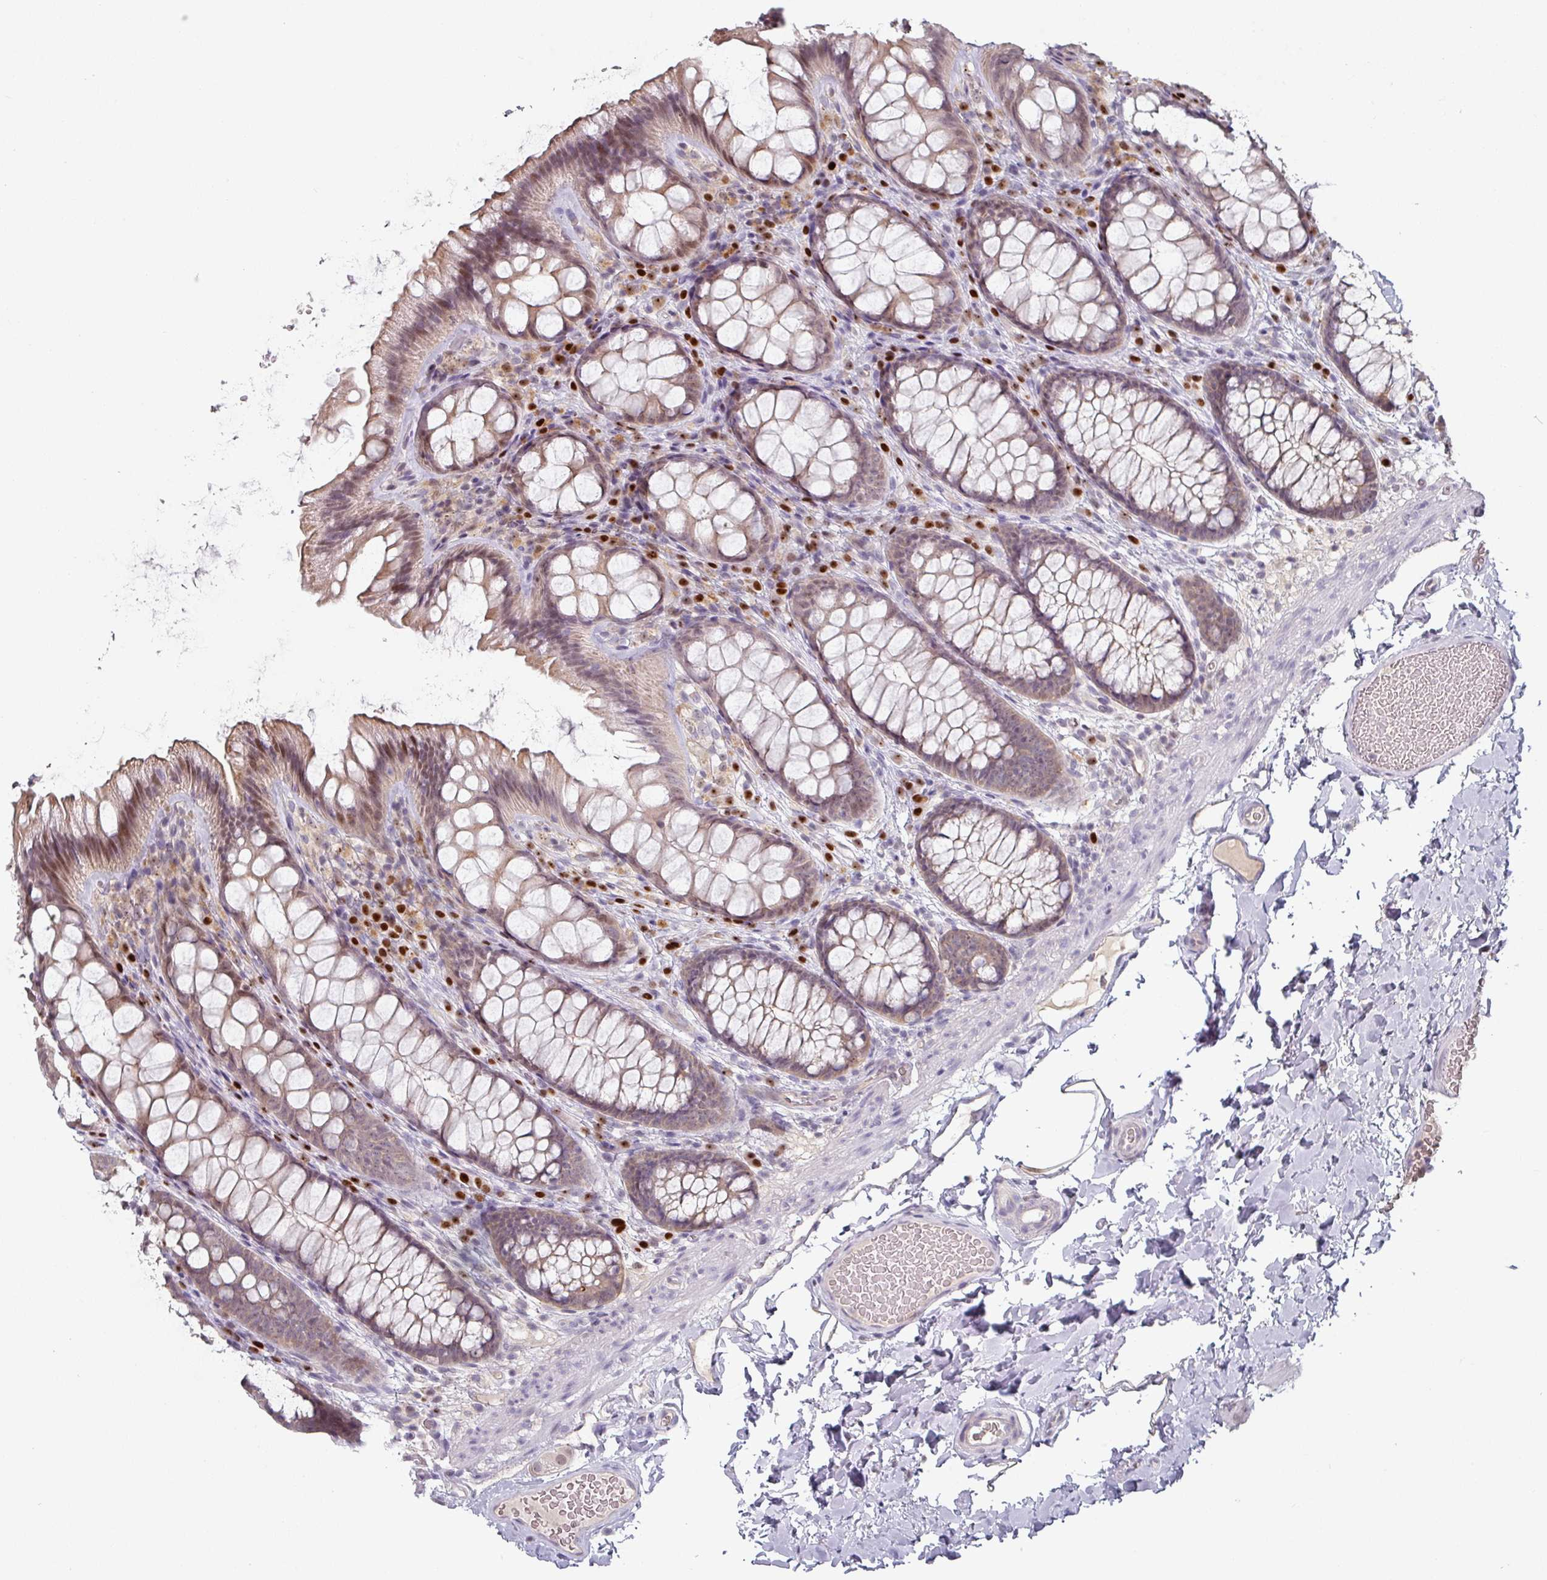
{"staining": {"intensity": "negative", "quantity": "none", "location": "none"}, "tissue": "colon", "cell_type": "Endothelial cells", "image_type": "normal", "snomed": [{"axis": "morphology", "description": "Normal tissue, NOS"}, {"axis": "topography", "description": "Colon"}], "caption": "Immunohistochemistry (IHC) of benign human colon displays no positivity in endothelial cells.", "gene": "ZBTB6", "patient": {"sex": "male", "age": 46}}